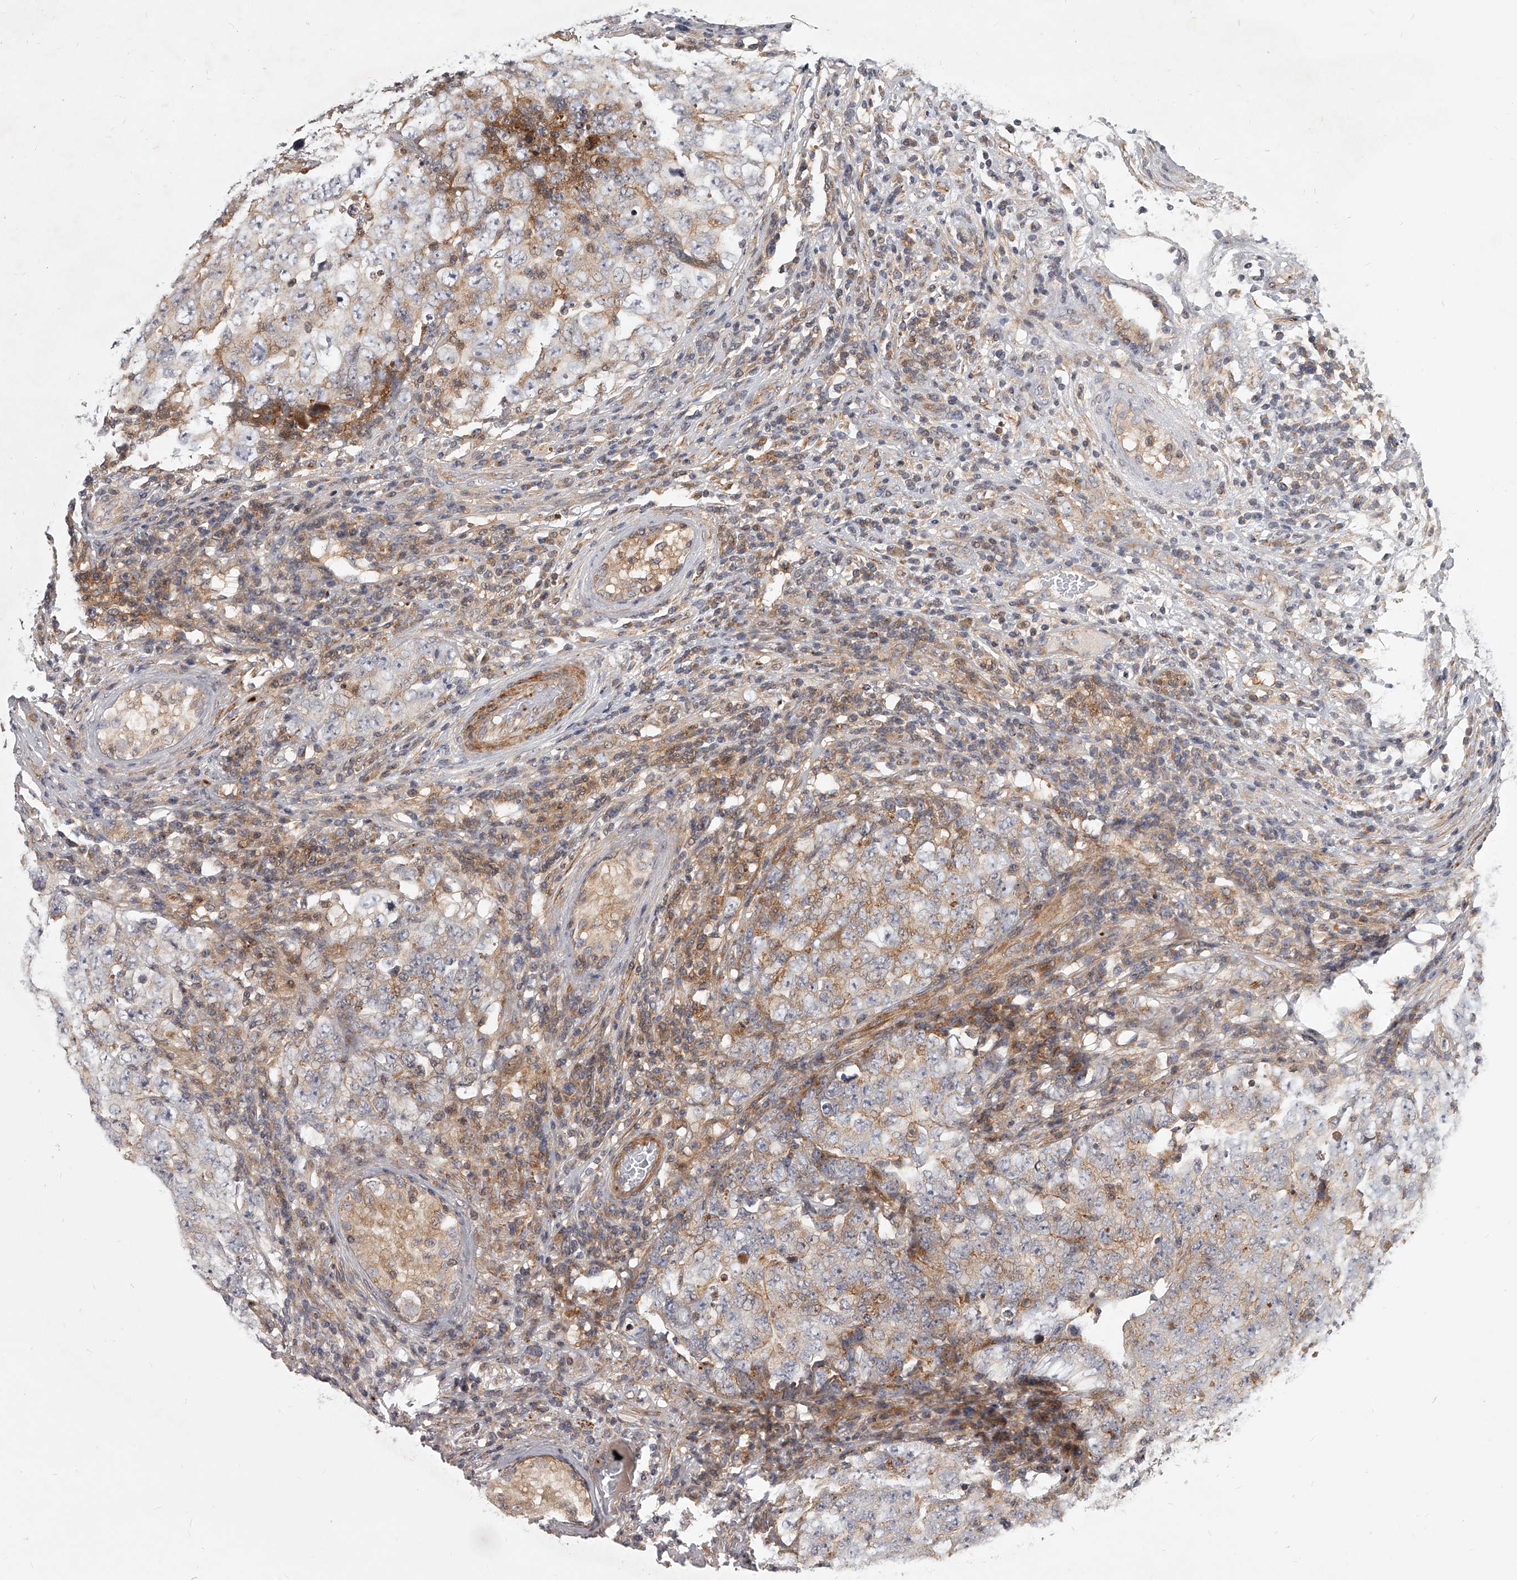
{"staining": {"intensity": "moderate", "quantity": "25%-75%", "location": "cytoplasmic/membranous"}, "tissue": "testis cancer", "cell_type": "Tumor cells", "image_type": "cancer", "snomed": [{"axis": "morphology", "description": "Carcinoma, Embryonal, NOS"}, {"axis": "topography", "description": "Testis"}], "caption": "Testis embryonal carcinoma stained for a protein (brown) shows moderate cytoplasmic/membranous positive staining in approximately 25%-75% of tumor cells.", "gene": "SLC37A1", "patient": {"sex": "male", "age": 26}}